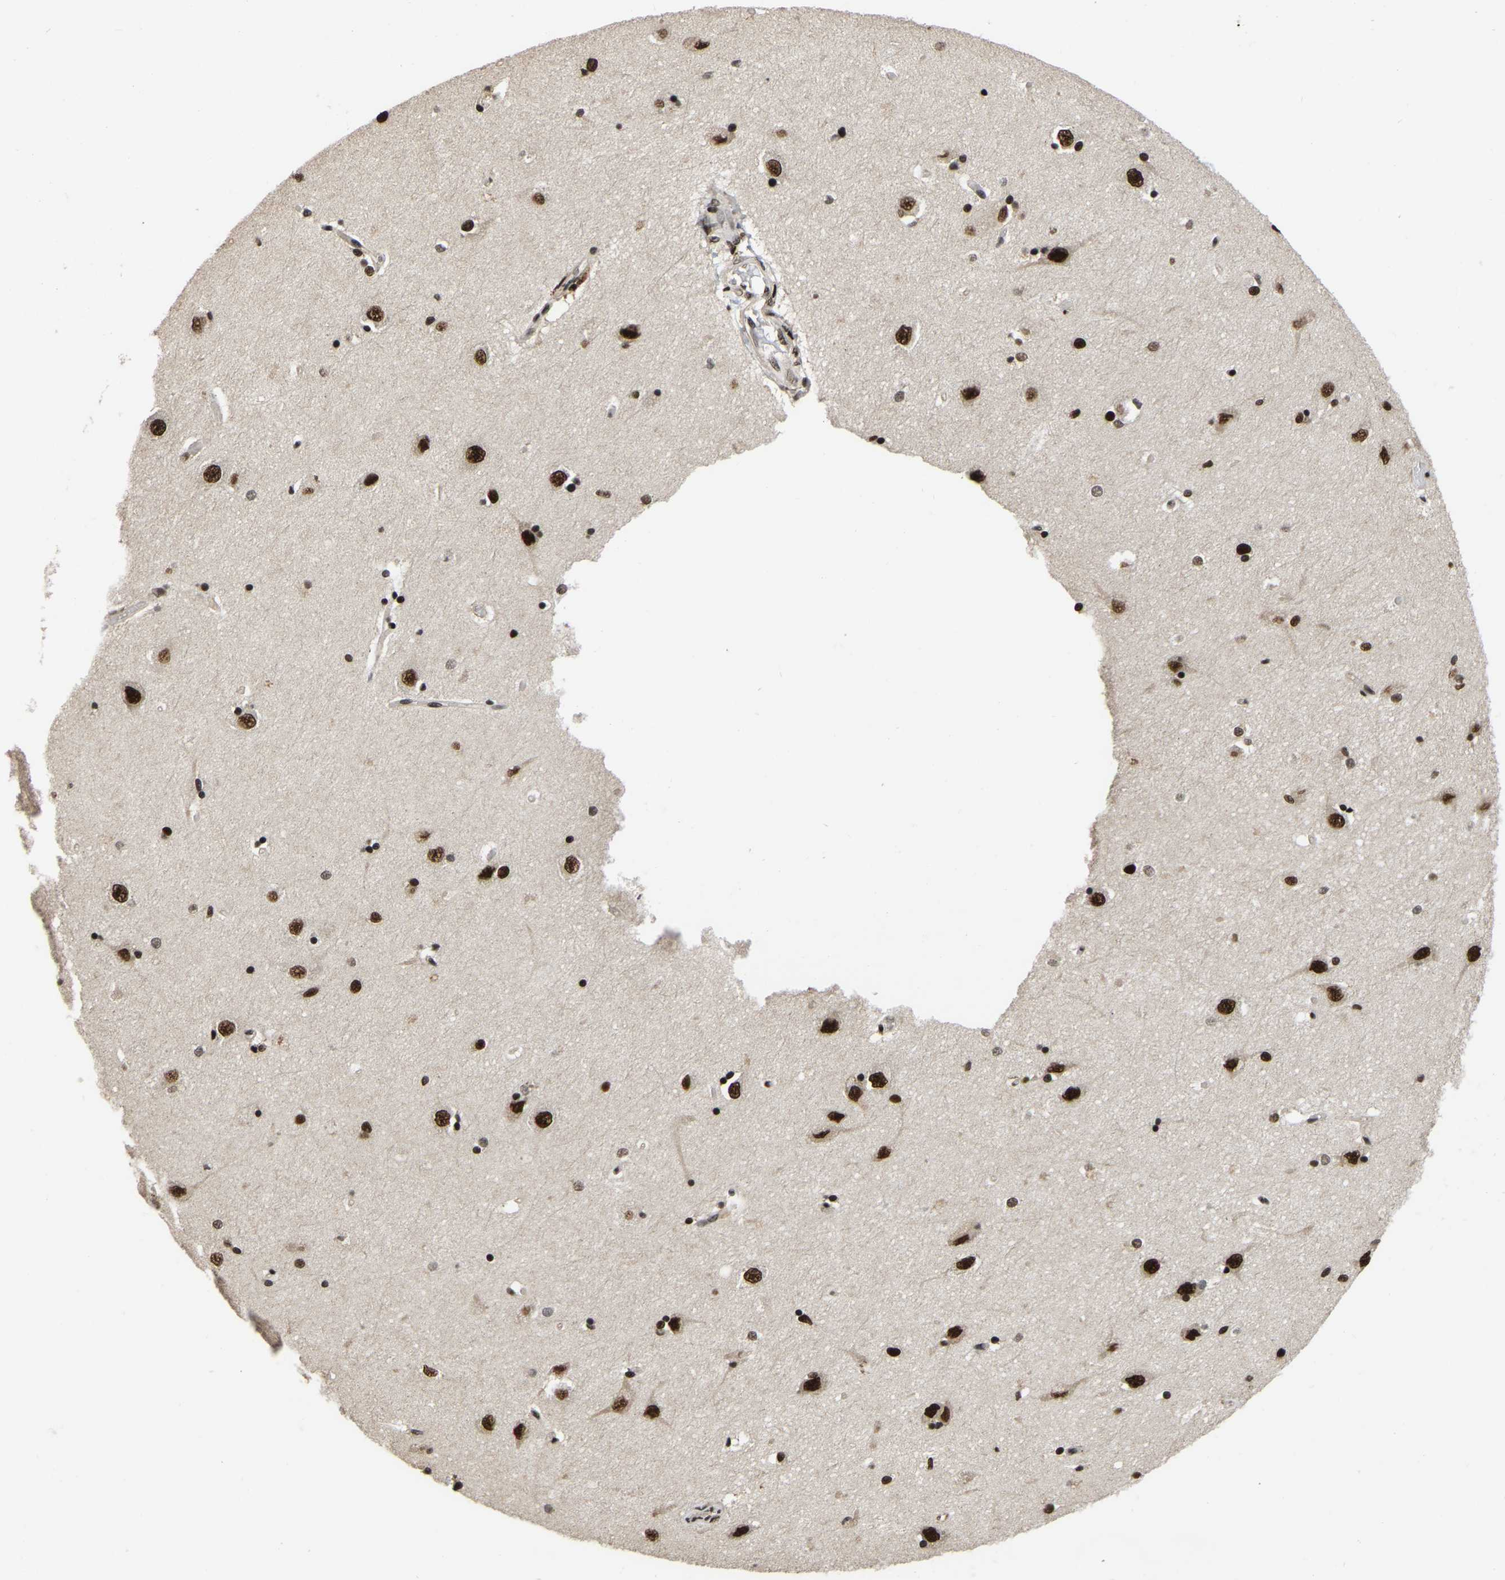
{"staining": {"intensity": "strong", "quantity": ">75%", "location": "nuclear"}, "tissue": "hippocampus", "cell_type": "Glial cells", "image_type": "normal", "snomed": [{"axis": "morphology", "description": "Normal tissue, NOS"}, {"axis": "topography", "description": "Hippocampus"}], "caption": "Strong nuclear expression is present in about >75% of glial cells in benign hippocampus.", "gene": "TBL1XR1", "patient": {"sex": "male", "age": 45}}